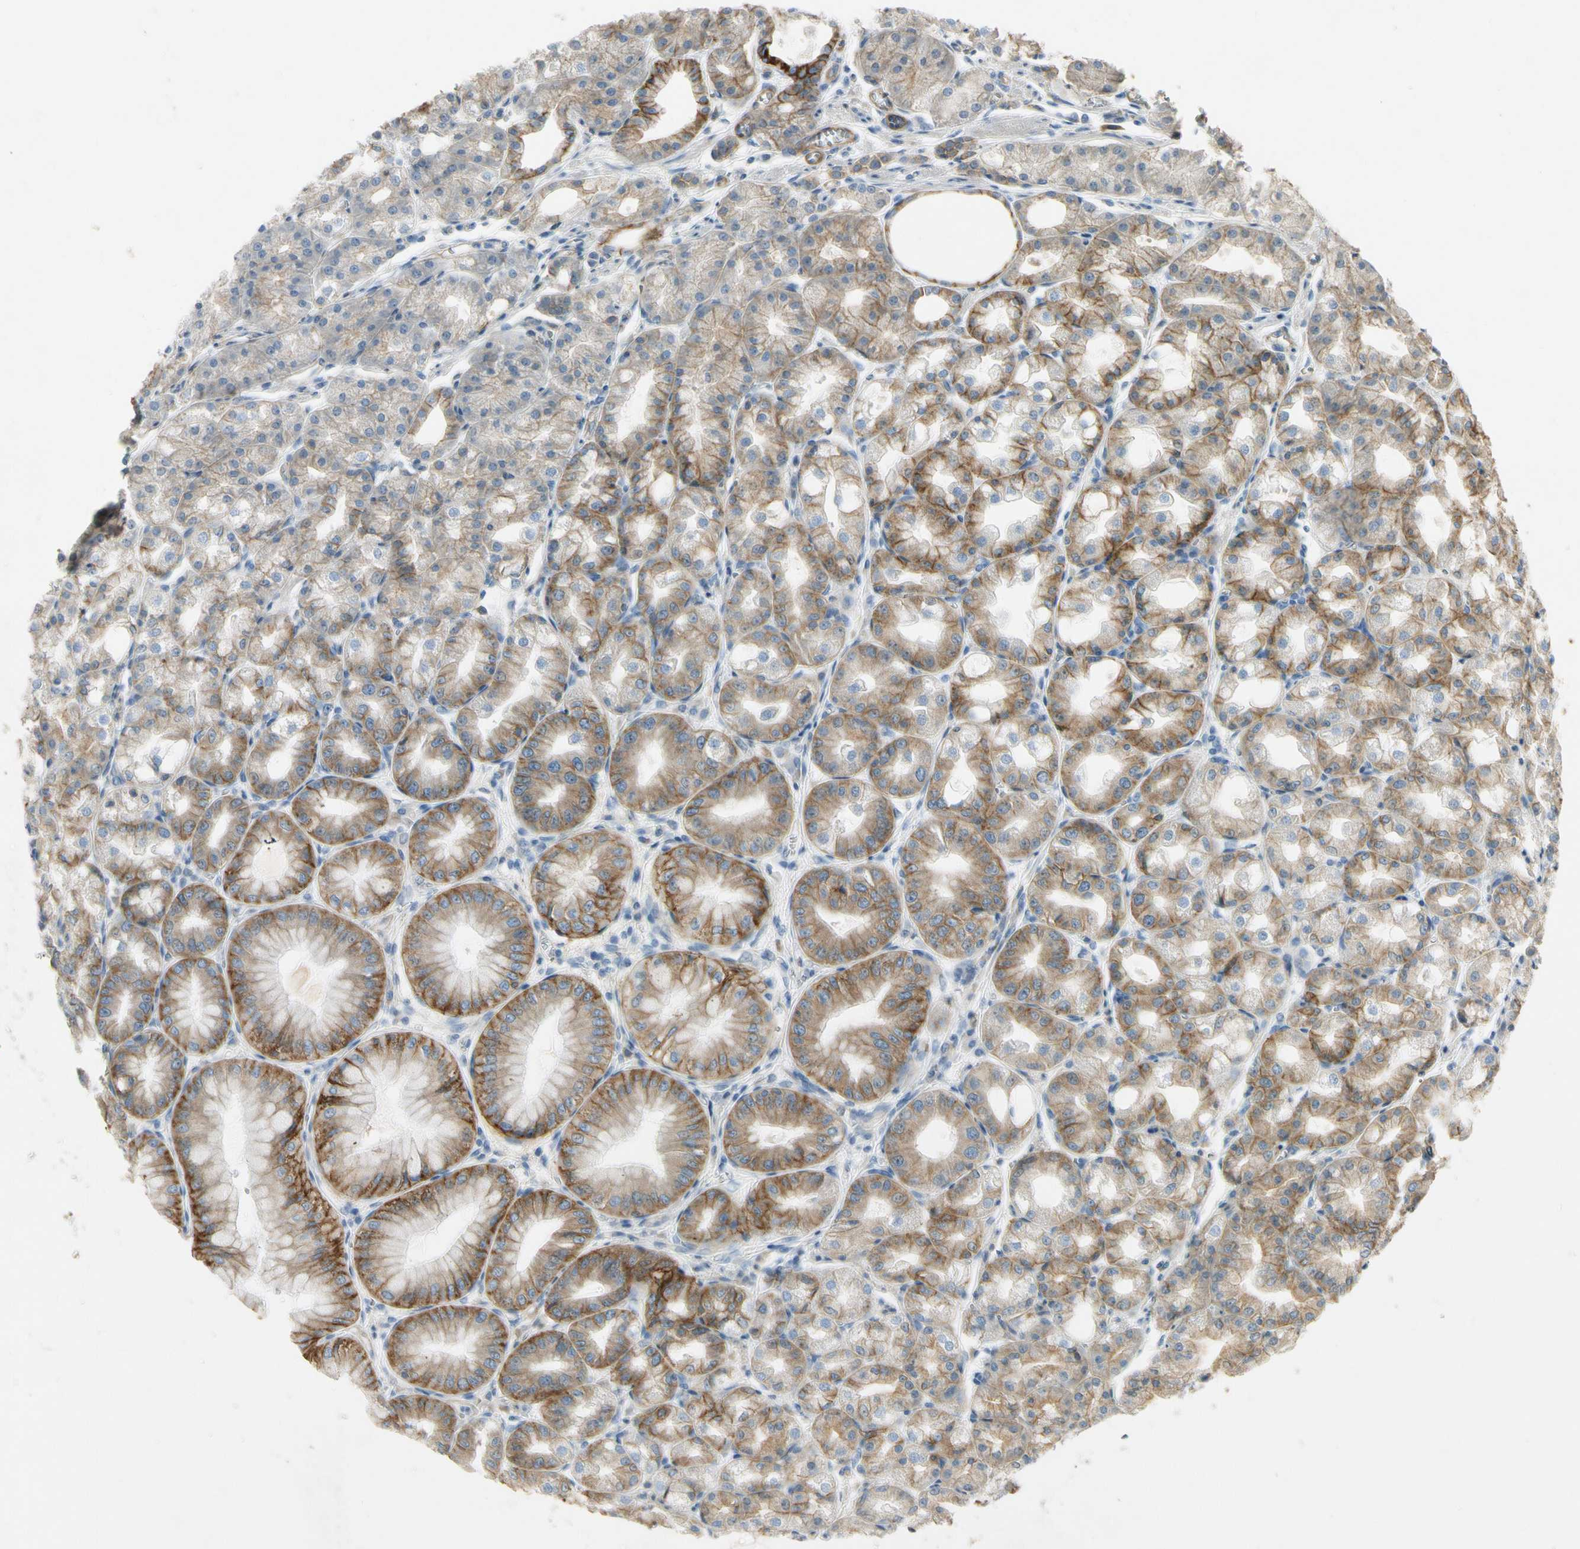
{"staining": {"intensity": "strong", "quantity": "25%-75%", "location": "cytoplasmic/membranous"}, "tissue": "stomach", "cell_type": "Glandular cells", "image_type": "normal", "snomed": [{"axis": "morphology", "description": "Normal tissue, NOS"}, {"axis": "topography", "description": "Stomach, lower"}], "caption": "This micrograph reveals benign stomach stained with immunohistochemistry (IHC) to label a protein in brown. The cytoplasmic/membranous of glandular cells show strong positivity for the protein. Nuclei are counter-stained blue.", "gene": "ITGA3", "patient": {"sex": "male", "age": 71}}